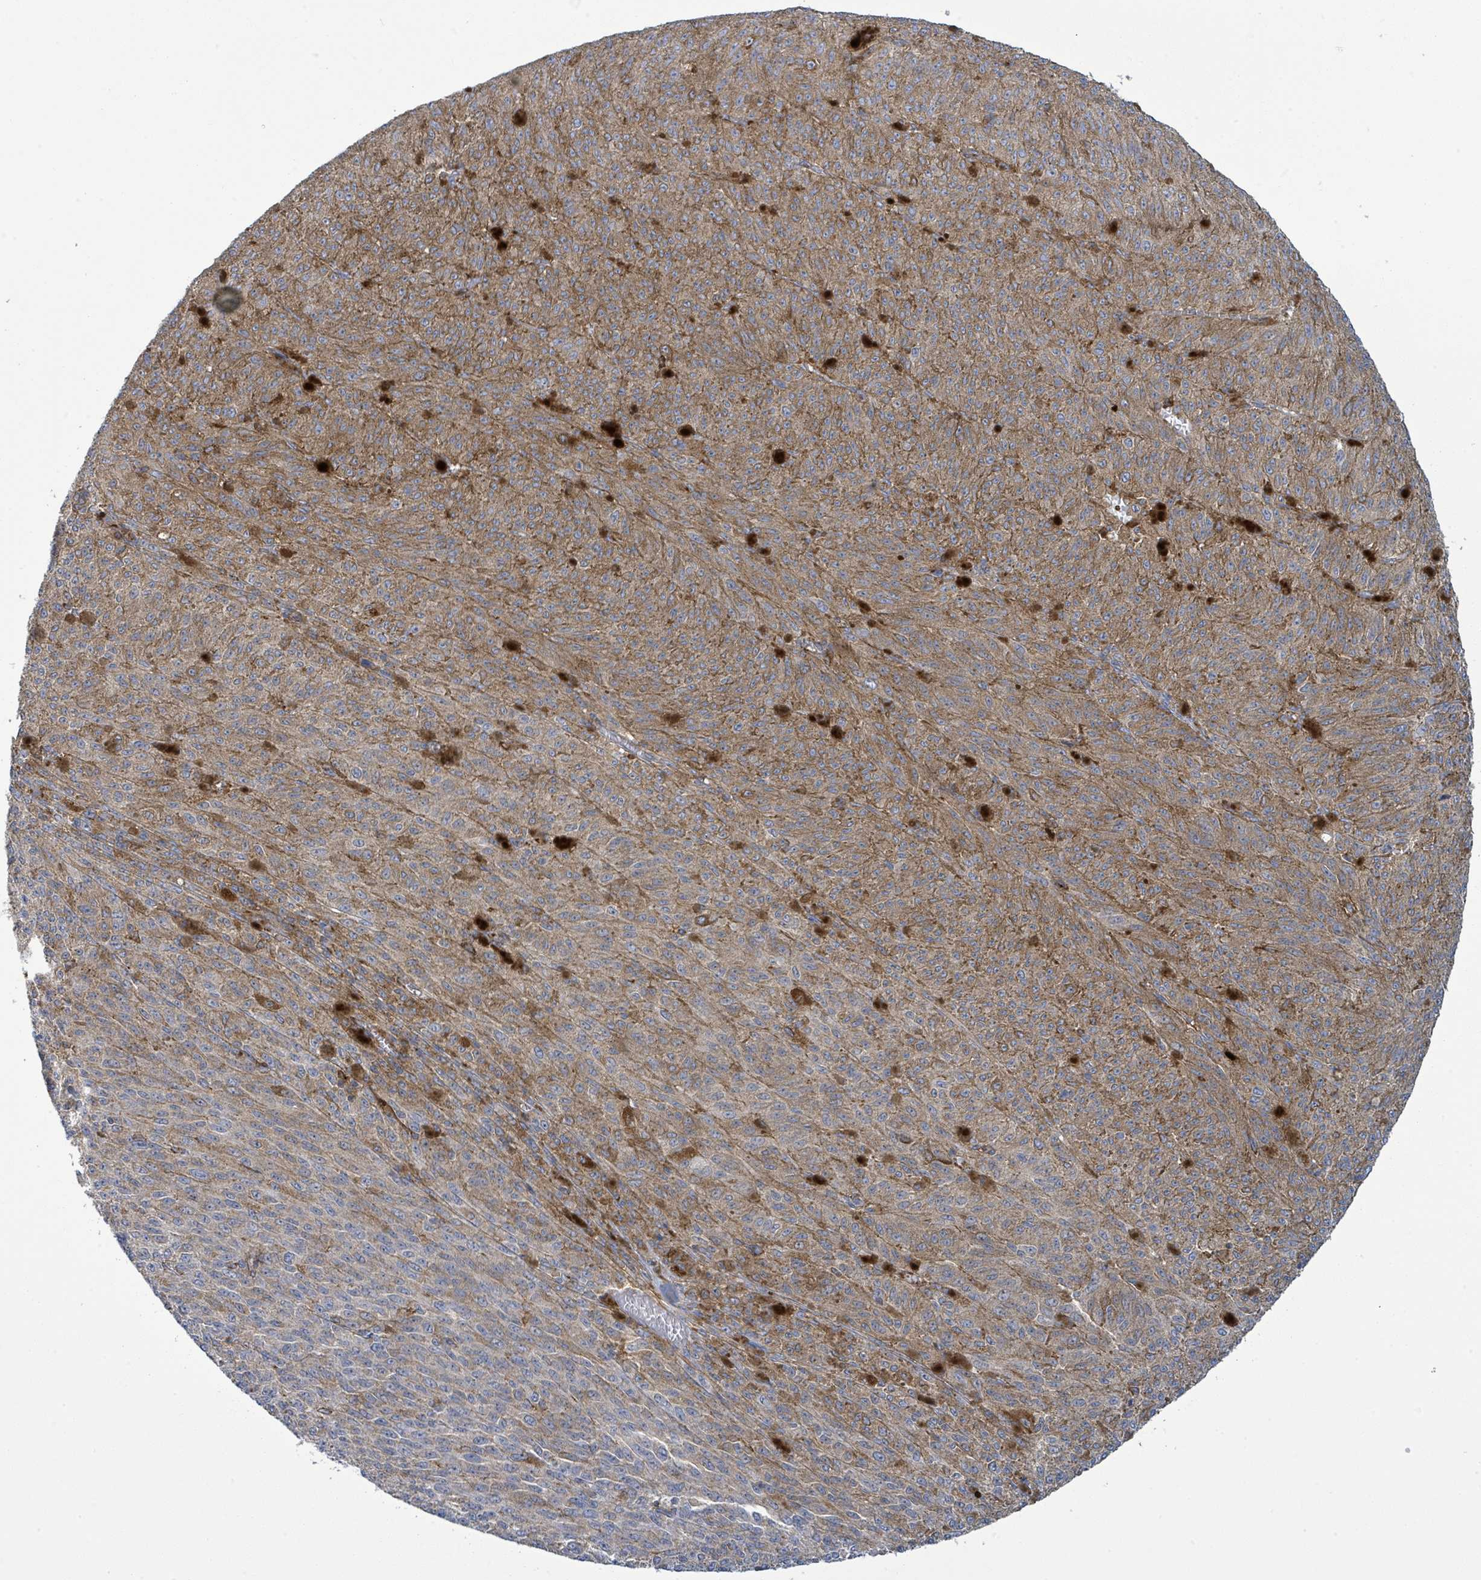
{"staining": {"intensity": "moderate", "quantity": "<25%", "location": "cytoplasmic/membranous"}, "tissue": "melanoma", "cell_type": "Tumor cells", "image_type": "cancer", "snomed": [{"axis": "morphology", "description": "Malignant melanoma, NOS"}, {"axis": "topography", "description": "Skin"}], "caption": "Immunohistochemical staining of human malignant melanoma reveals moderate cytoplasmic/membranous protein staining in about <25% of tumor cells.", "gene": "EGFL7", "patient": {"sex": "female", "age": 52}}